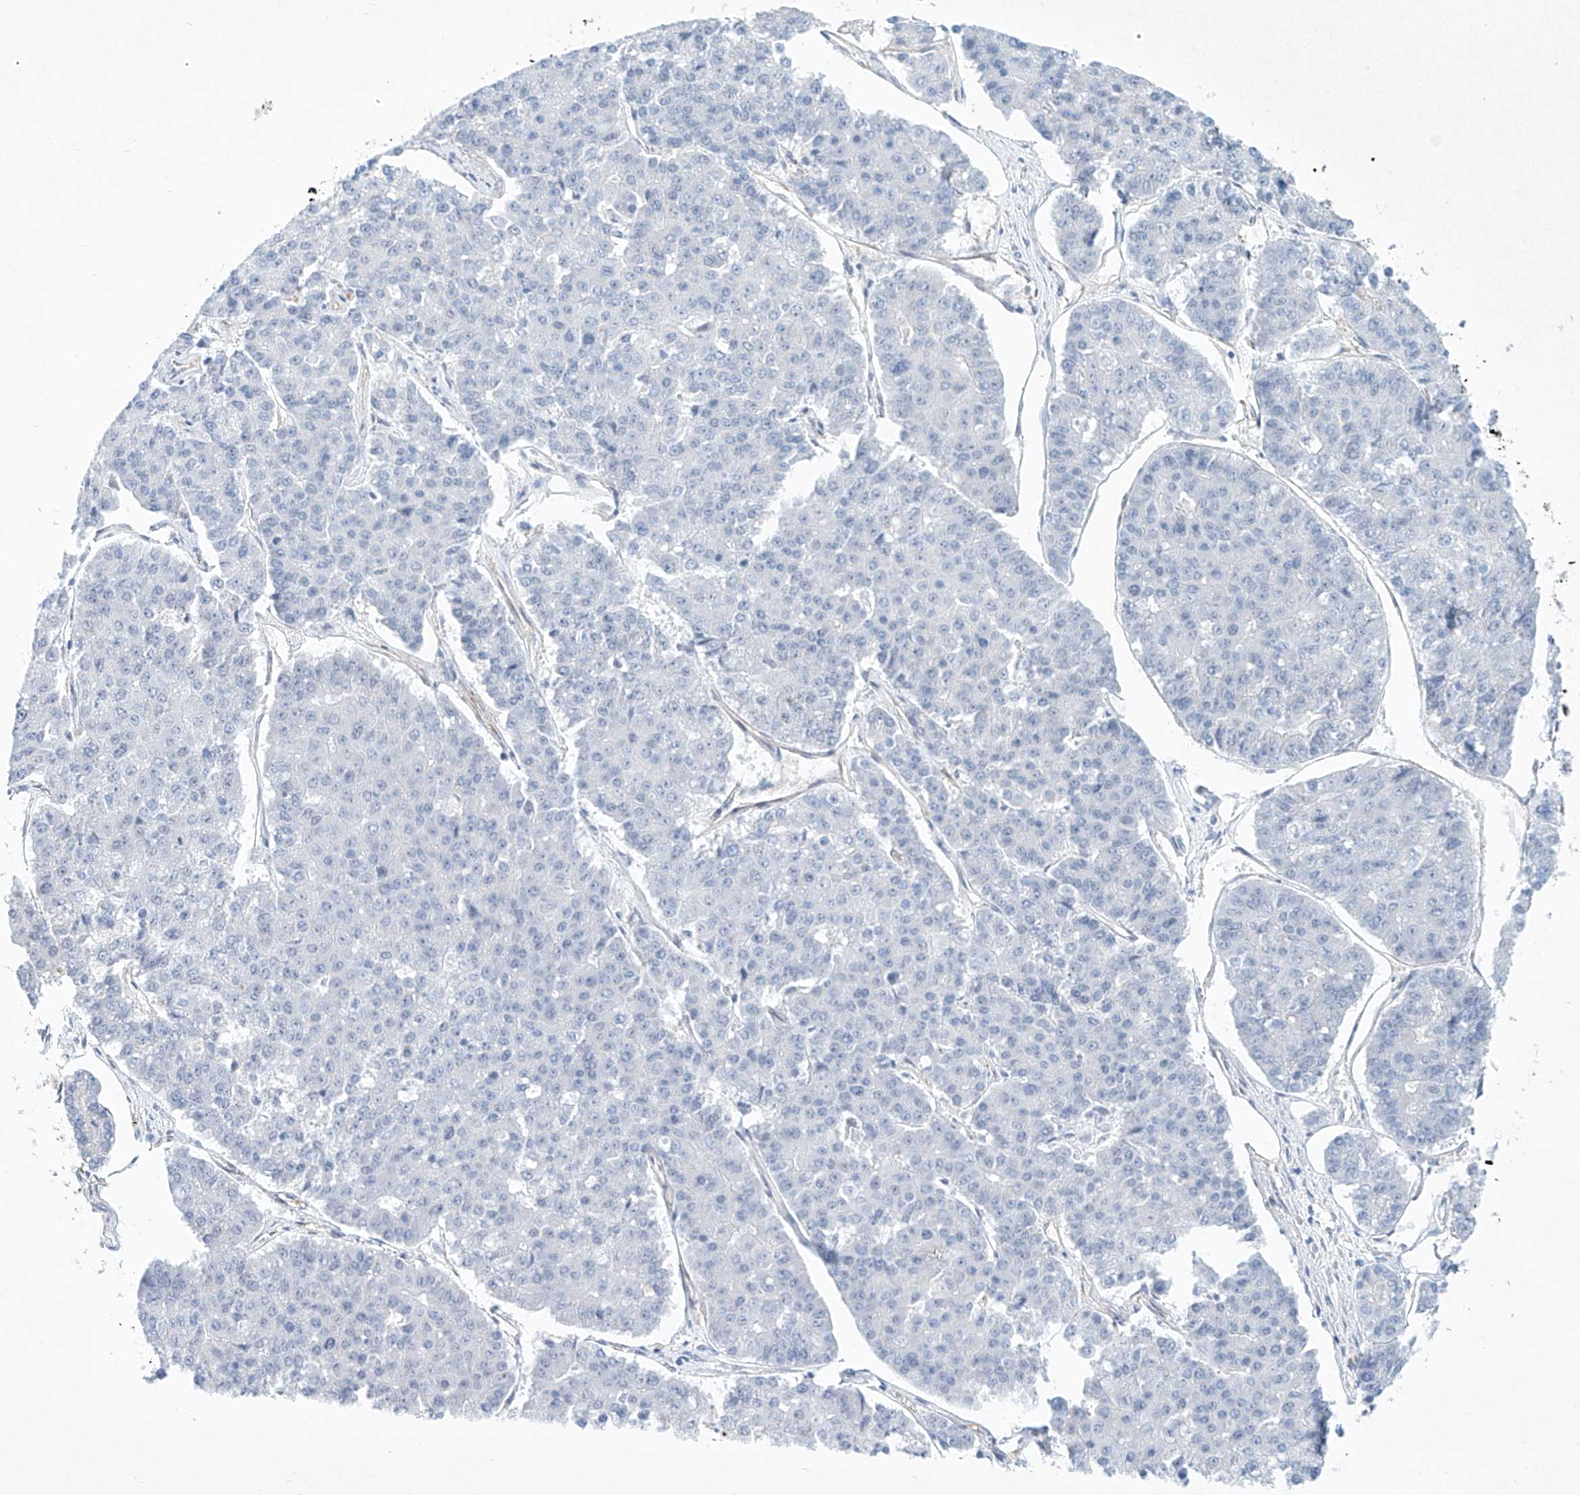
{"staining": {"intensity": "negative", "quantity": "none", "location": "none"}, "tissue": "pancreatic cancer", "cell_type": "Tumor cells", "image_type": "cancer", "snomed": [{"axis": "morphology", "description": "Adenocarcinoma, NOS"}, {"axis": "topography", "description": "Pancreas"}], "caption": "Pancreatic cancer (adenocarcinoma) was stained to show a protein in brown. There is no significant expression in tumor cells. (DAB immunohistochemistry, high magnification).", "gene": "REEP2", "patient": {"sex": "male", "age": 50}}